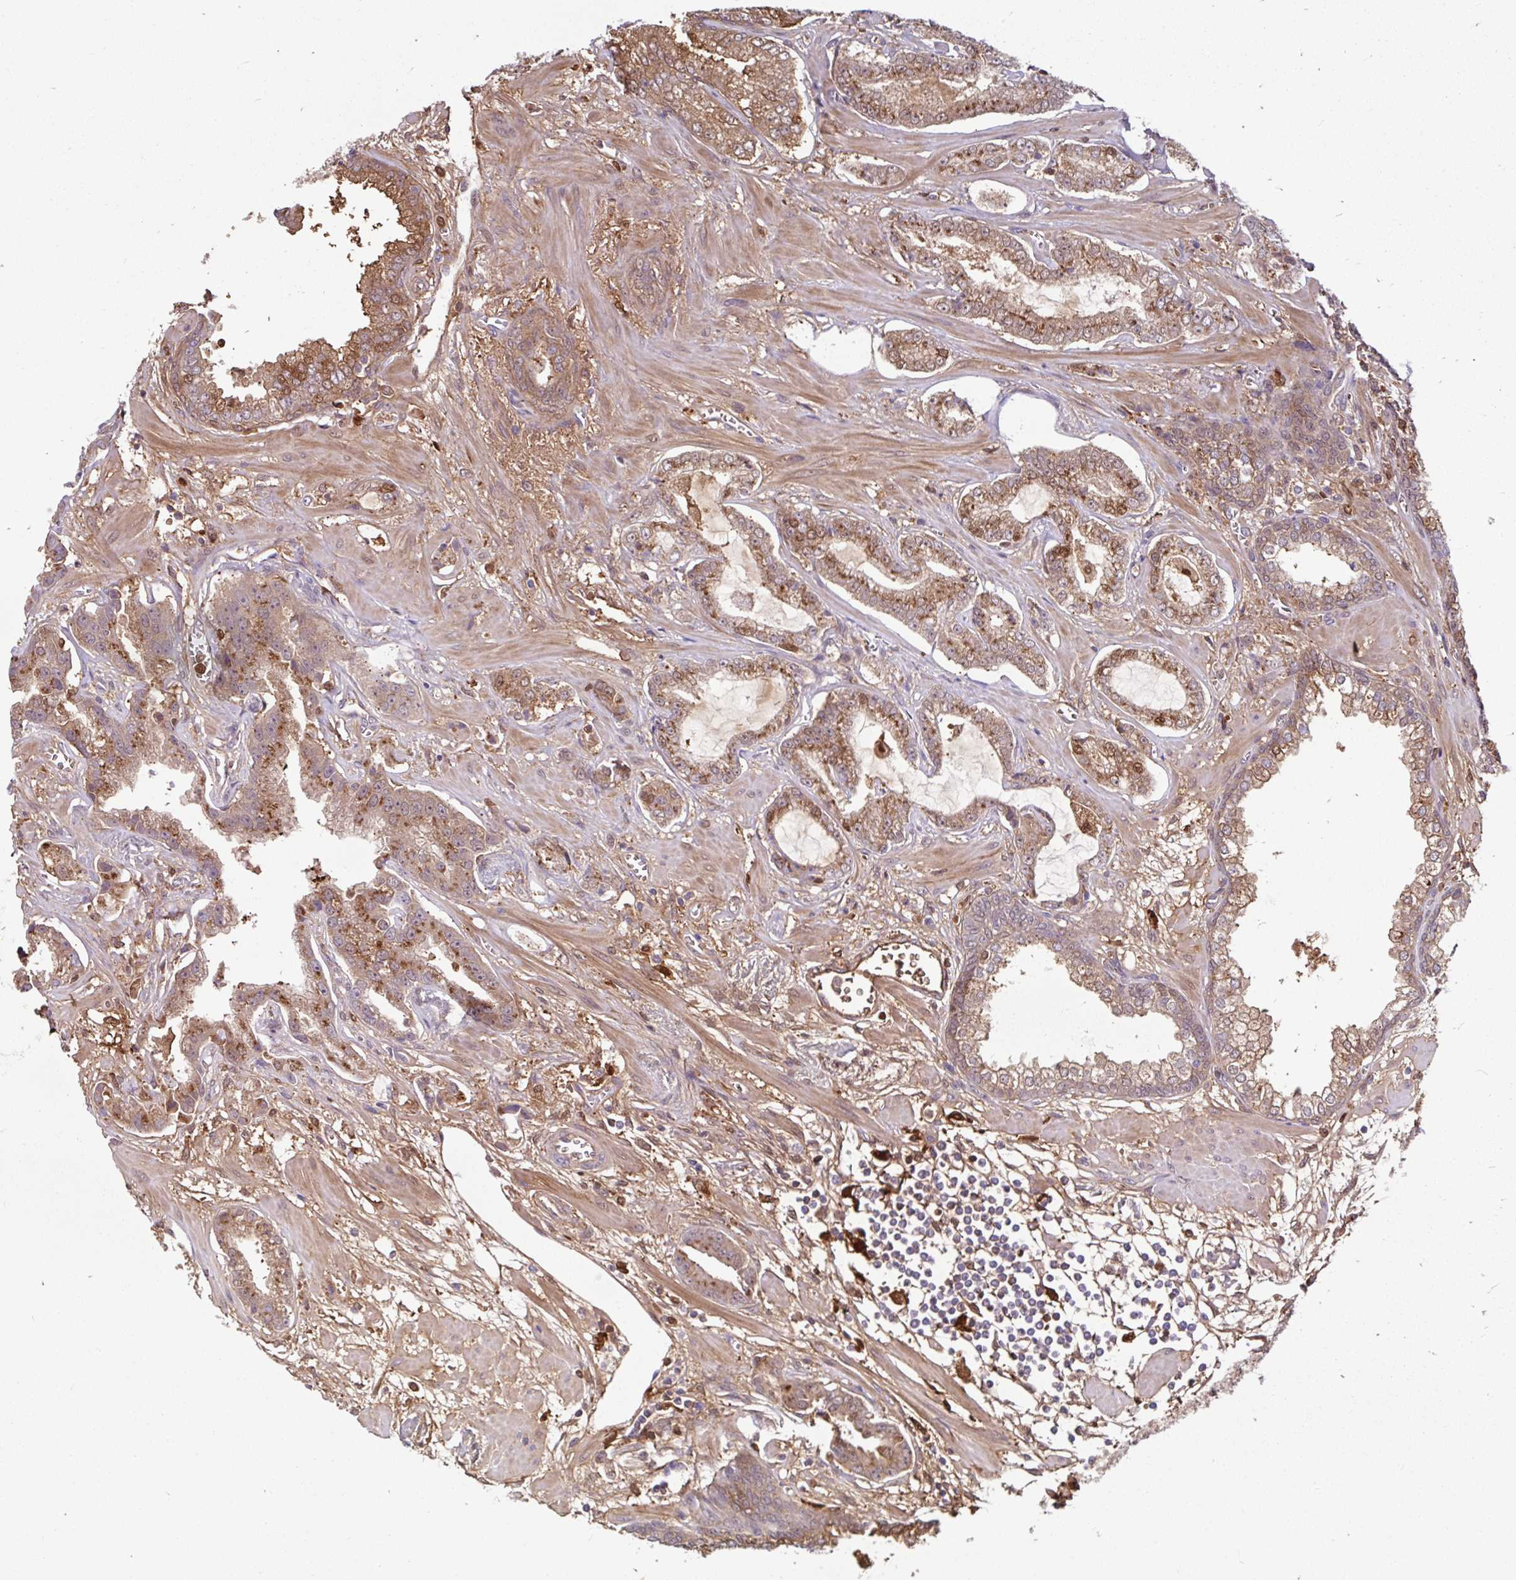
{"staining": {"intensity": "moderate", "quantity": ">75%", "location": "cytoplasmic/membranous,nuclear"}, "tissue": "prostate cancer", "cell_type": "Tumor cells", "image_type": "cancer", "snomed": [{"axis": "morphology", "description": "Adenocarcinoma, Low grade"}, {"axis": "topography", "description": "Prostate"}], "caption": "Moderate cytoplasmic/membranous and nuclear positivity for a protein is present in approximately >75% of tumor cells of prostate cancer (adenocarcinoma (low-grade)) using IHC.", "gene": "BLVRA", "patient": {"sex": "male", "age": 62}}